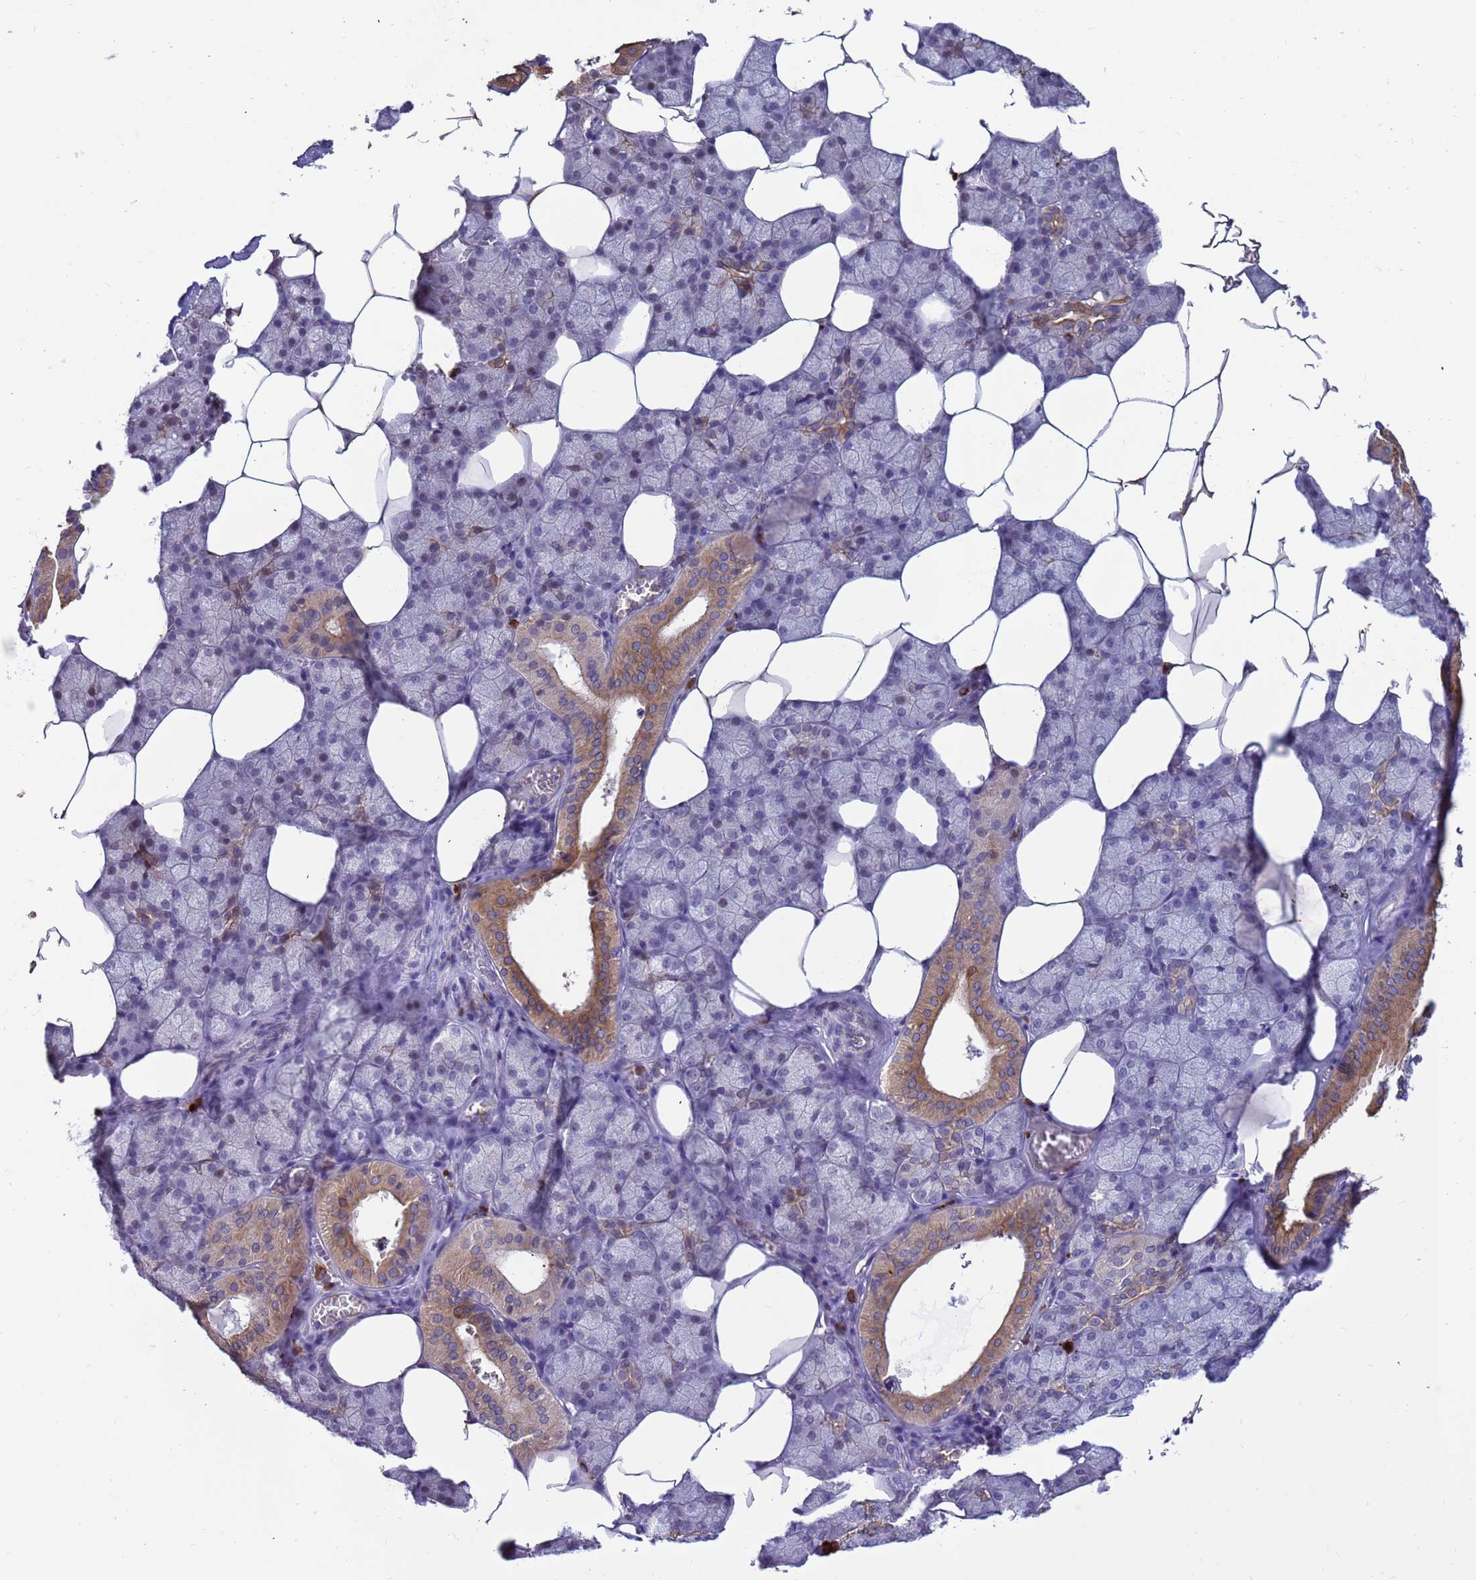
{"staining": {"intensity": "moderate", "quantity": "<25%", "location": "cytoplasmic/membranous"}, "tissue": "salivary gland", "cell_type": "Glandular cells", "image_type": "normal", "snomed": [{"axis": "morphology", "description": "Normal tissue, NOS"}, {"axis": "topography", "description": "Salivary gland"}], "caption": "High-power microscopy captured an immunohistochemistry histopathology image of normal salivary gland, revealing moderate cytoplasmic/membranous positivity in approximately <25% of glandular cells. The protein is stained brown, and the nuclei are stained in blue (DAB IHC with brightfield microscopy, high magnification).", "gene": "AMPD3", "patient": {"sex": "male", "age": 62}}